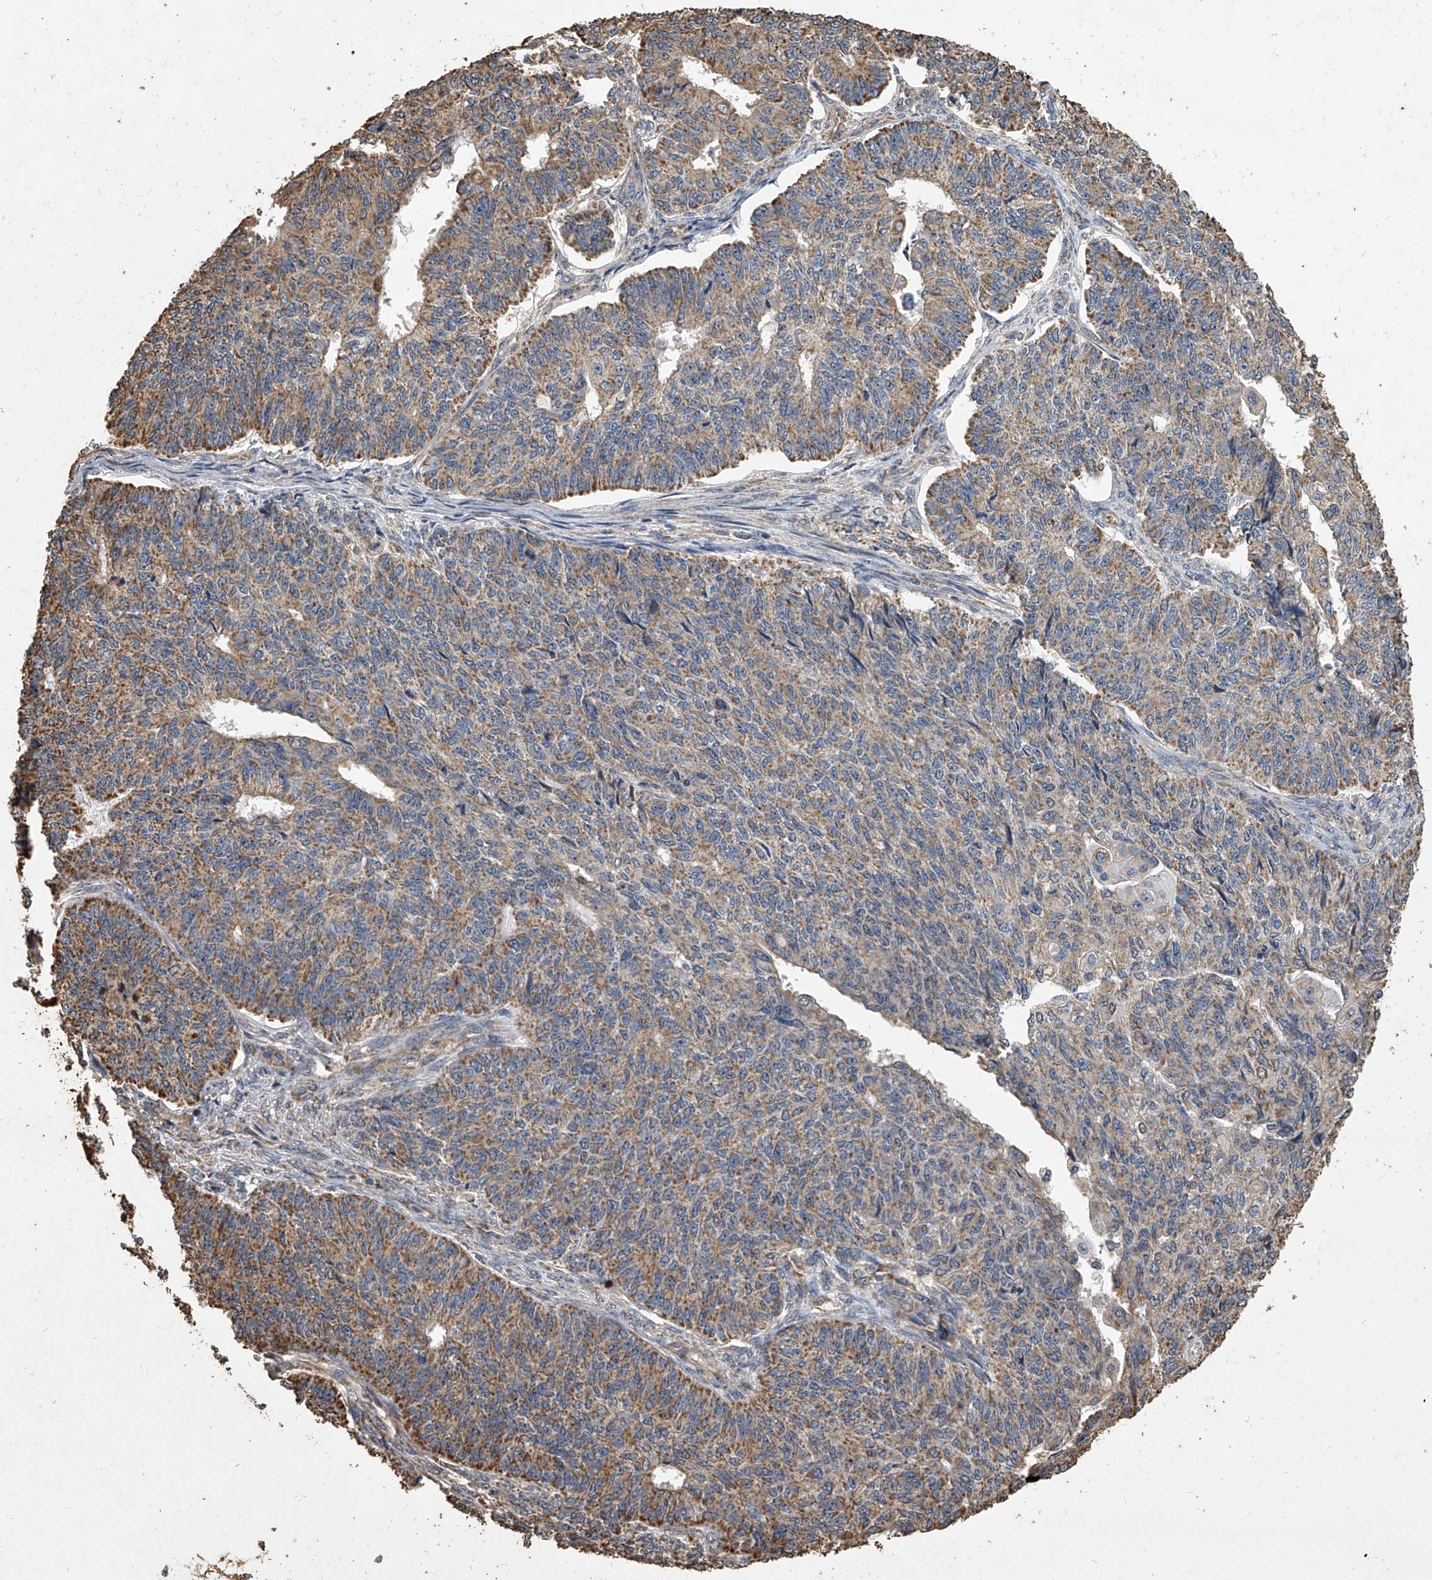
{"staining": {"intensity": "moderate", "quantity": ">75%", "location": "cytoplasmic/membranous"}, "tissue": "endometrial cancer", "cell_type": "Tumor cells", "image_type": "cancer", "snomed": [{"axis": "morphology", "description": "Adenocarcinoma, NOS"}, {"axis": "topography", "description": "Endometrium"}], "caption": "This is an image of immunohistochemistry staining of adenocarcinoma (endometrial), which shows moderate positivity in the cytoplasmic/membranous of tumor cells.", "gene": "MRPL28", "patient": {"sex": "female", "age": 32}}